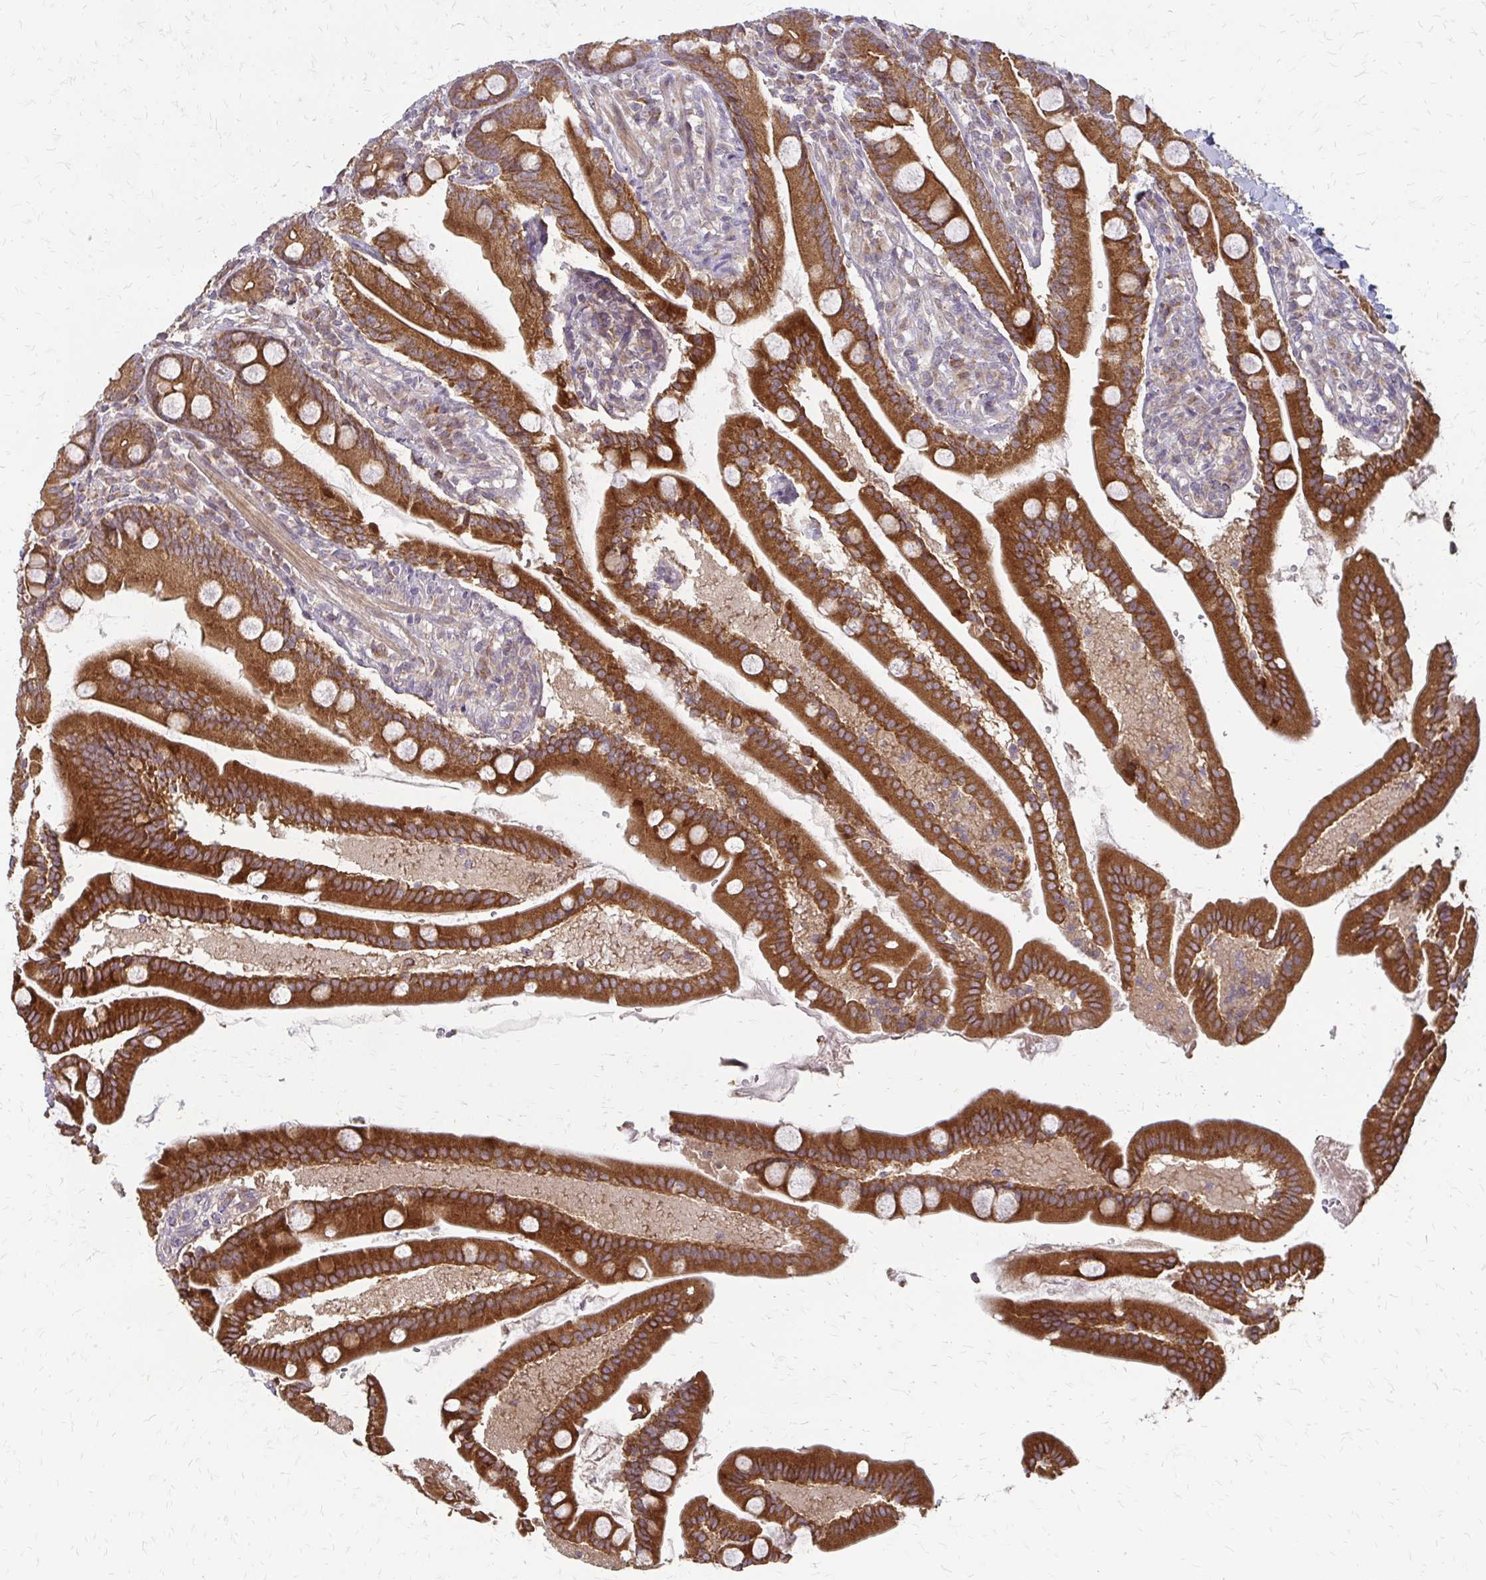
{"staining": {"intensity": "strong", "quantity": ">75%", "location": "cytoplasmic/membranous"}, "tissue": "duodenum", "cell_type": "Glandular cells", "image_type": "normal", "snomed": [{"axis": "morphology", "description": "Normal tissue, NOS"}, {"axis": "topography", "description": "Duodenum"}], "caption": "A high amount of strong cytoplasmic/membranous staining is identified in approximately >75% of glandular cells in benign duodenum. The staining was performed using DAB, with brown indicating positive protein expression. Nuclei are stained blue with hematoxylin.", "gene": "ZNF383", "patient": {"sex": "female", "age": 67}}